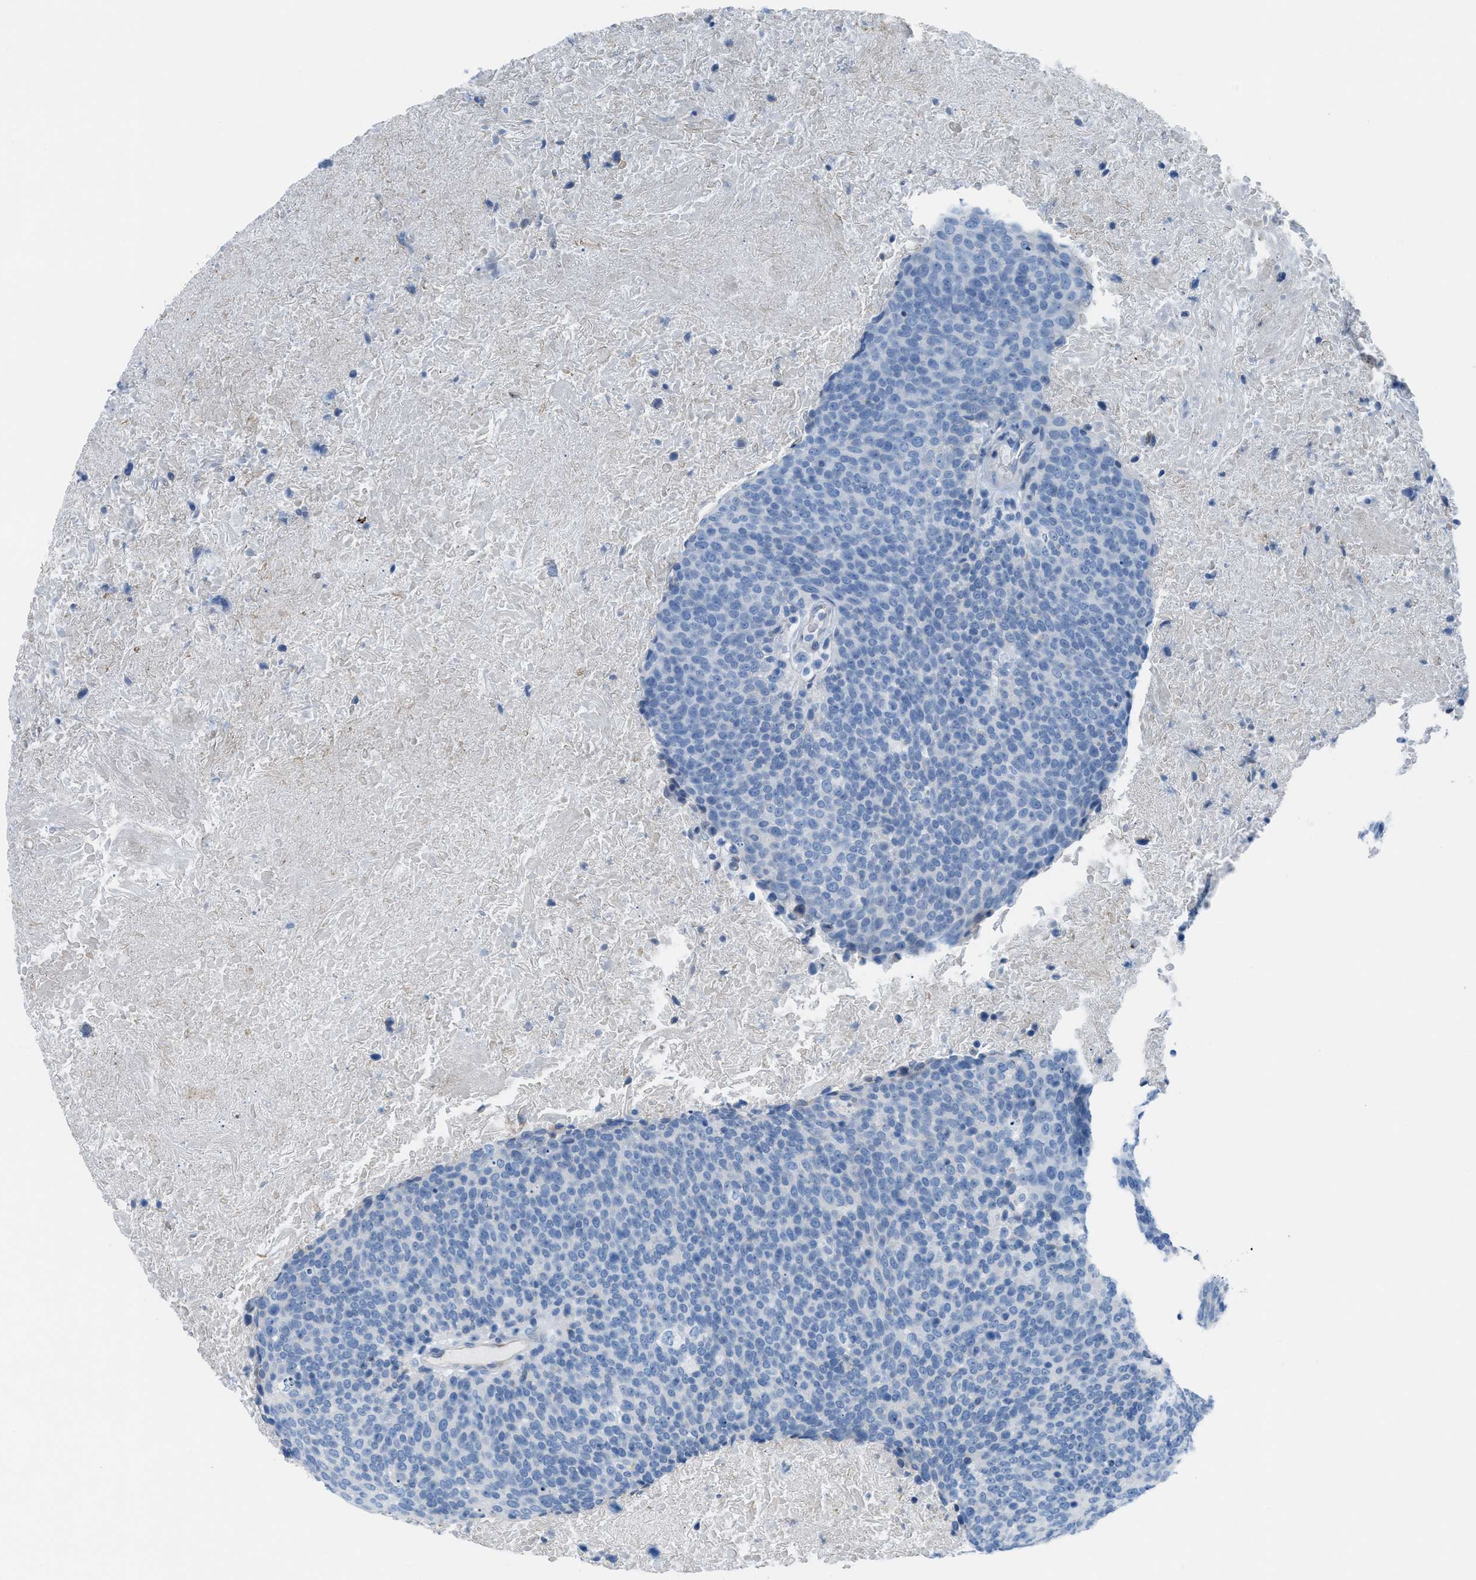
{"staining": {"intensity": "negative", "quantity": "none", "location": "none"}, "tissue": "head and neck cancer", "cell_type": "Tumor cells", "image_type": "cancer", "snomed": [{"axis": "morphology", "description": "Squamous cell carcinoma, NOS"}, {"axis": "morphology", "description": "Squamous cell carcinoma, metastatic, NOS"}, {"axis": "topography", "description": "Lymph node"}, {"axis": "topography", "description": "Head-Neck"}], "caption": "A micrograph of human head and neck squamous cell carcinoma is negative for staining in tumor cells.", "gene": "ASGR1", "patient": {"sex": "male", "age": 62}}